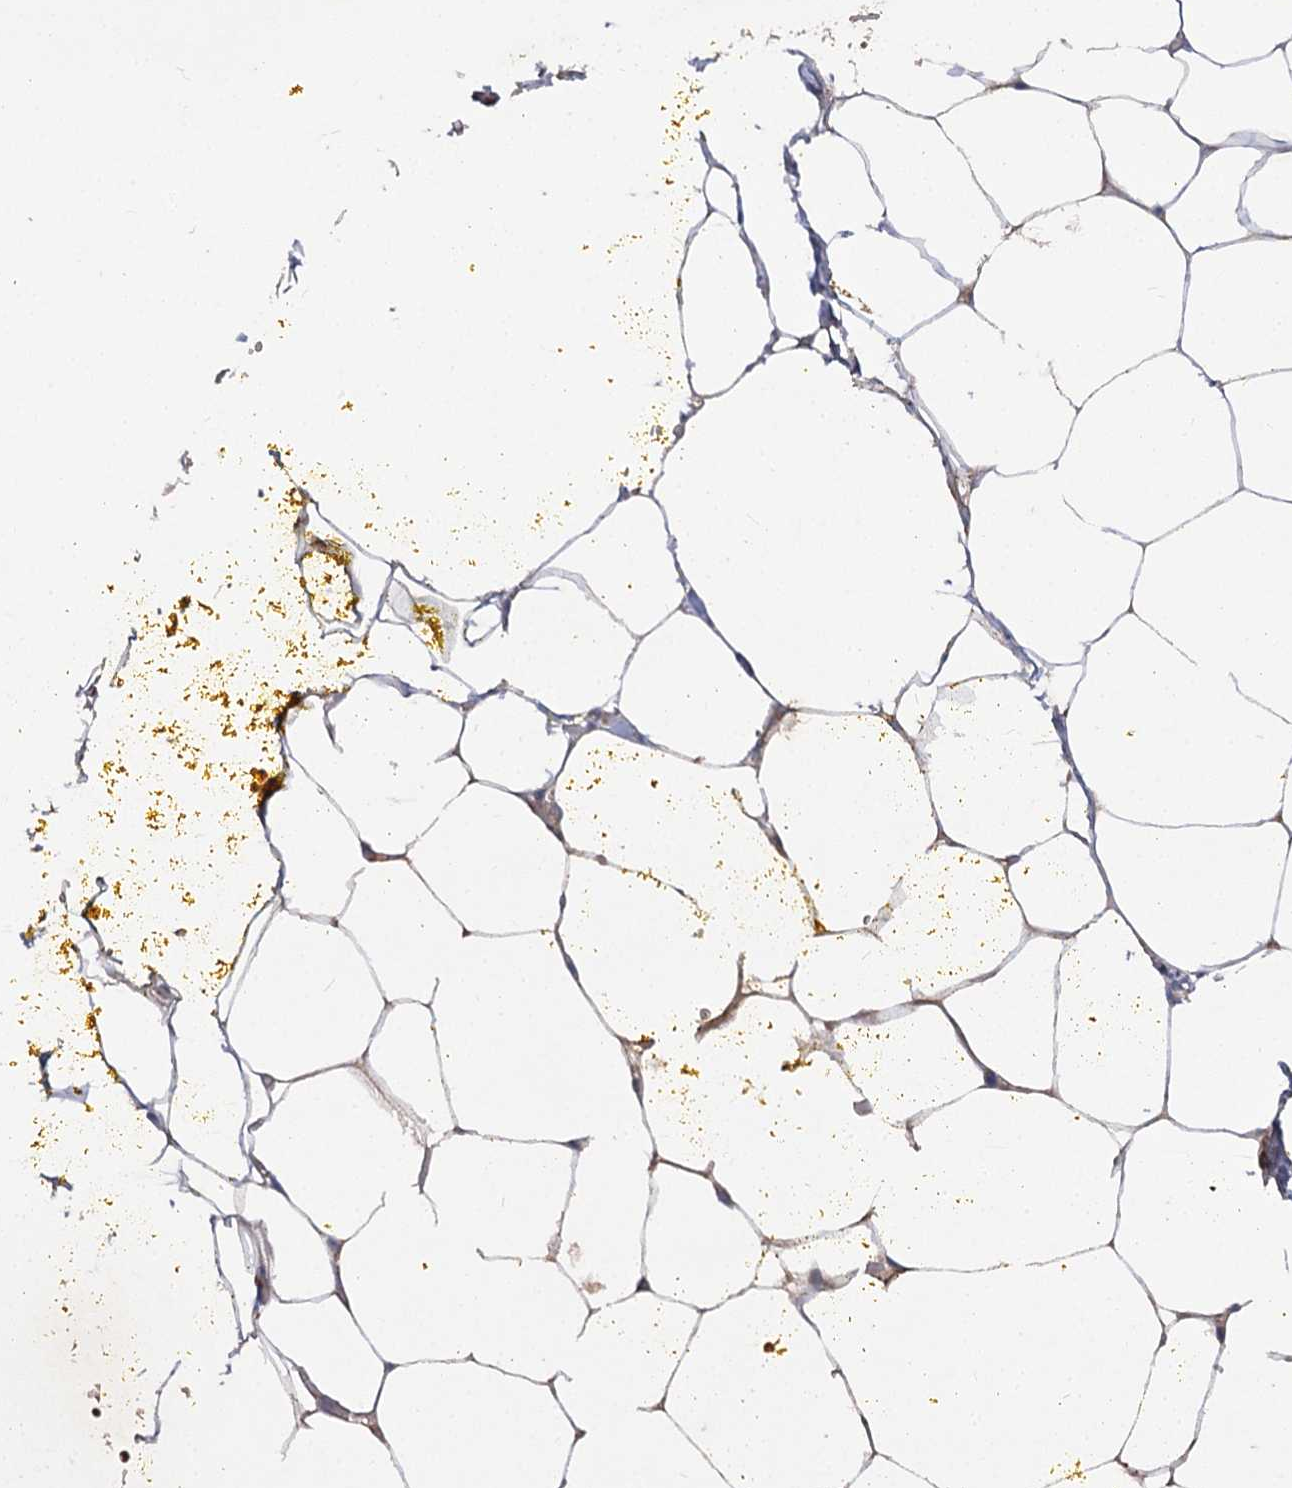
{"staining": {"intensity": "moderate", "quantity": "25%-75%", "location": "cytoplasmic/membranous"}, "tissue": "adipose tissue", "cell_type": "Adipocytes", "image_type": "normal", "snomed": [{"axis": "morphology", "description": "Normal tissue, NOS"}, {"axis": "morphology", "description": "Adenocarcinoma, Low grade"}, {"axis": "topography", "description": "Prostate"}, {"axis": "topography", "description": "Peripheral nerve tissue"}], "caption": "The histopathology image displays immunohistochemical staining of normal adipose tissue. There is moderate cytoplasmic/membranous staining is identified in approximately 25%-75% of adipocytes. Ihc stains the protein of interest in brown and the nuclei are stained blue.", "gene": "KIAA0825", "patient": {"sex": "male", "age": 63}}